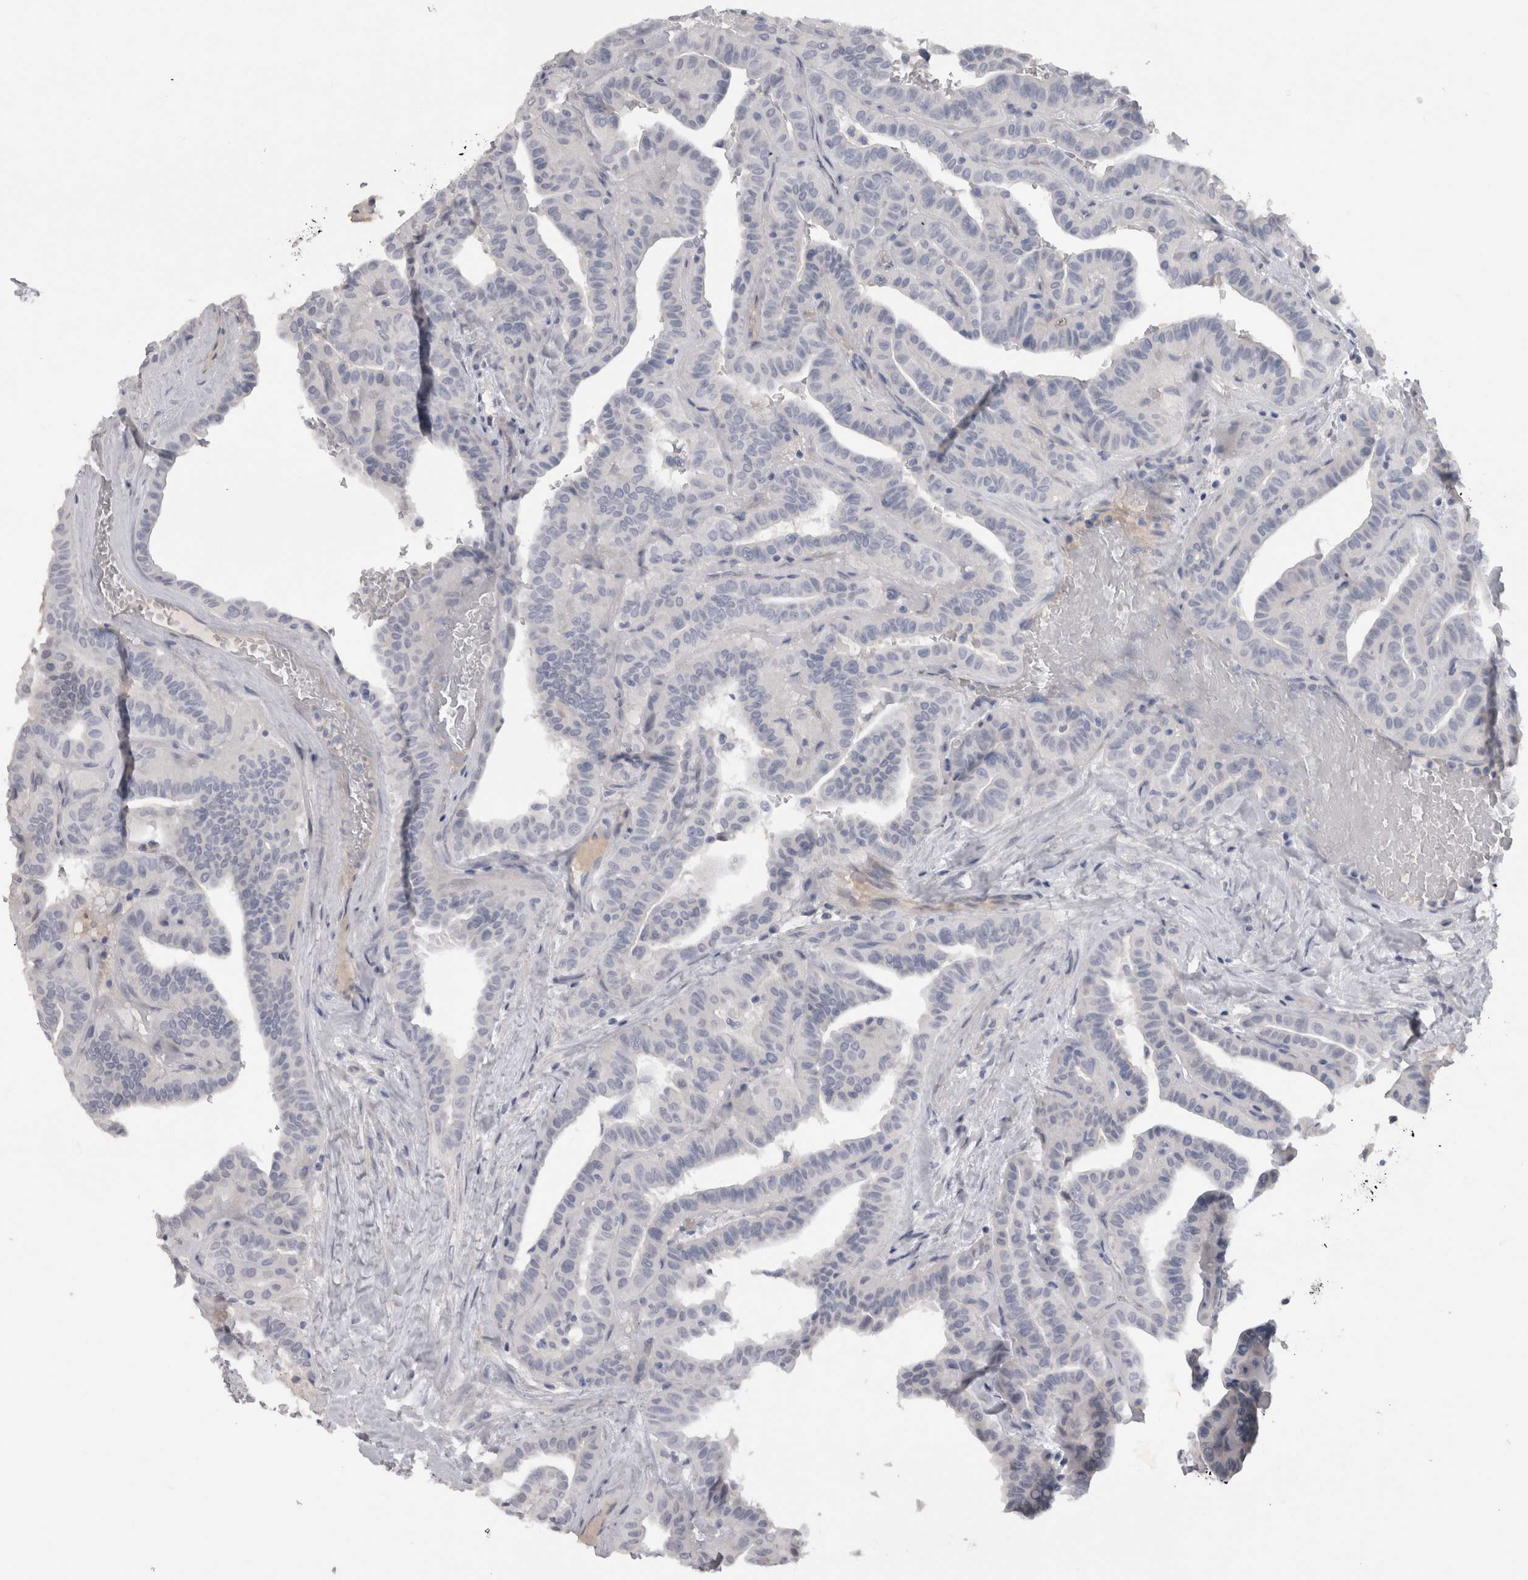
{"staining": {"intensity": "negative", "quantity": "none", "location": "none"}, "tissue": "thyroid cancer", "cell_type": "Tumor cells", "image_type": "cancer", "snomed": [{"axis": "morphology", "description": "Papillary adenocarcinoma, NOS"}, {"axis": "topography", "description": "Thyroid gland"}], "caption": "This is an immunohistochemistry (IHC) image of thyroid papillary adenocarcinoma. There is no staining in tumor cells.", "gene": "ADAM2", "patient": {"sex": "male", "age": 77}}